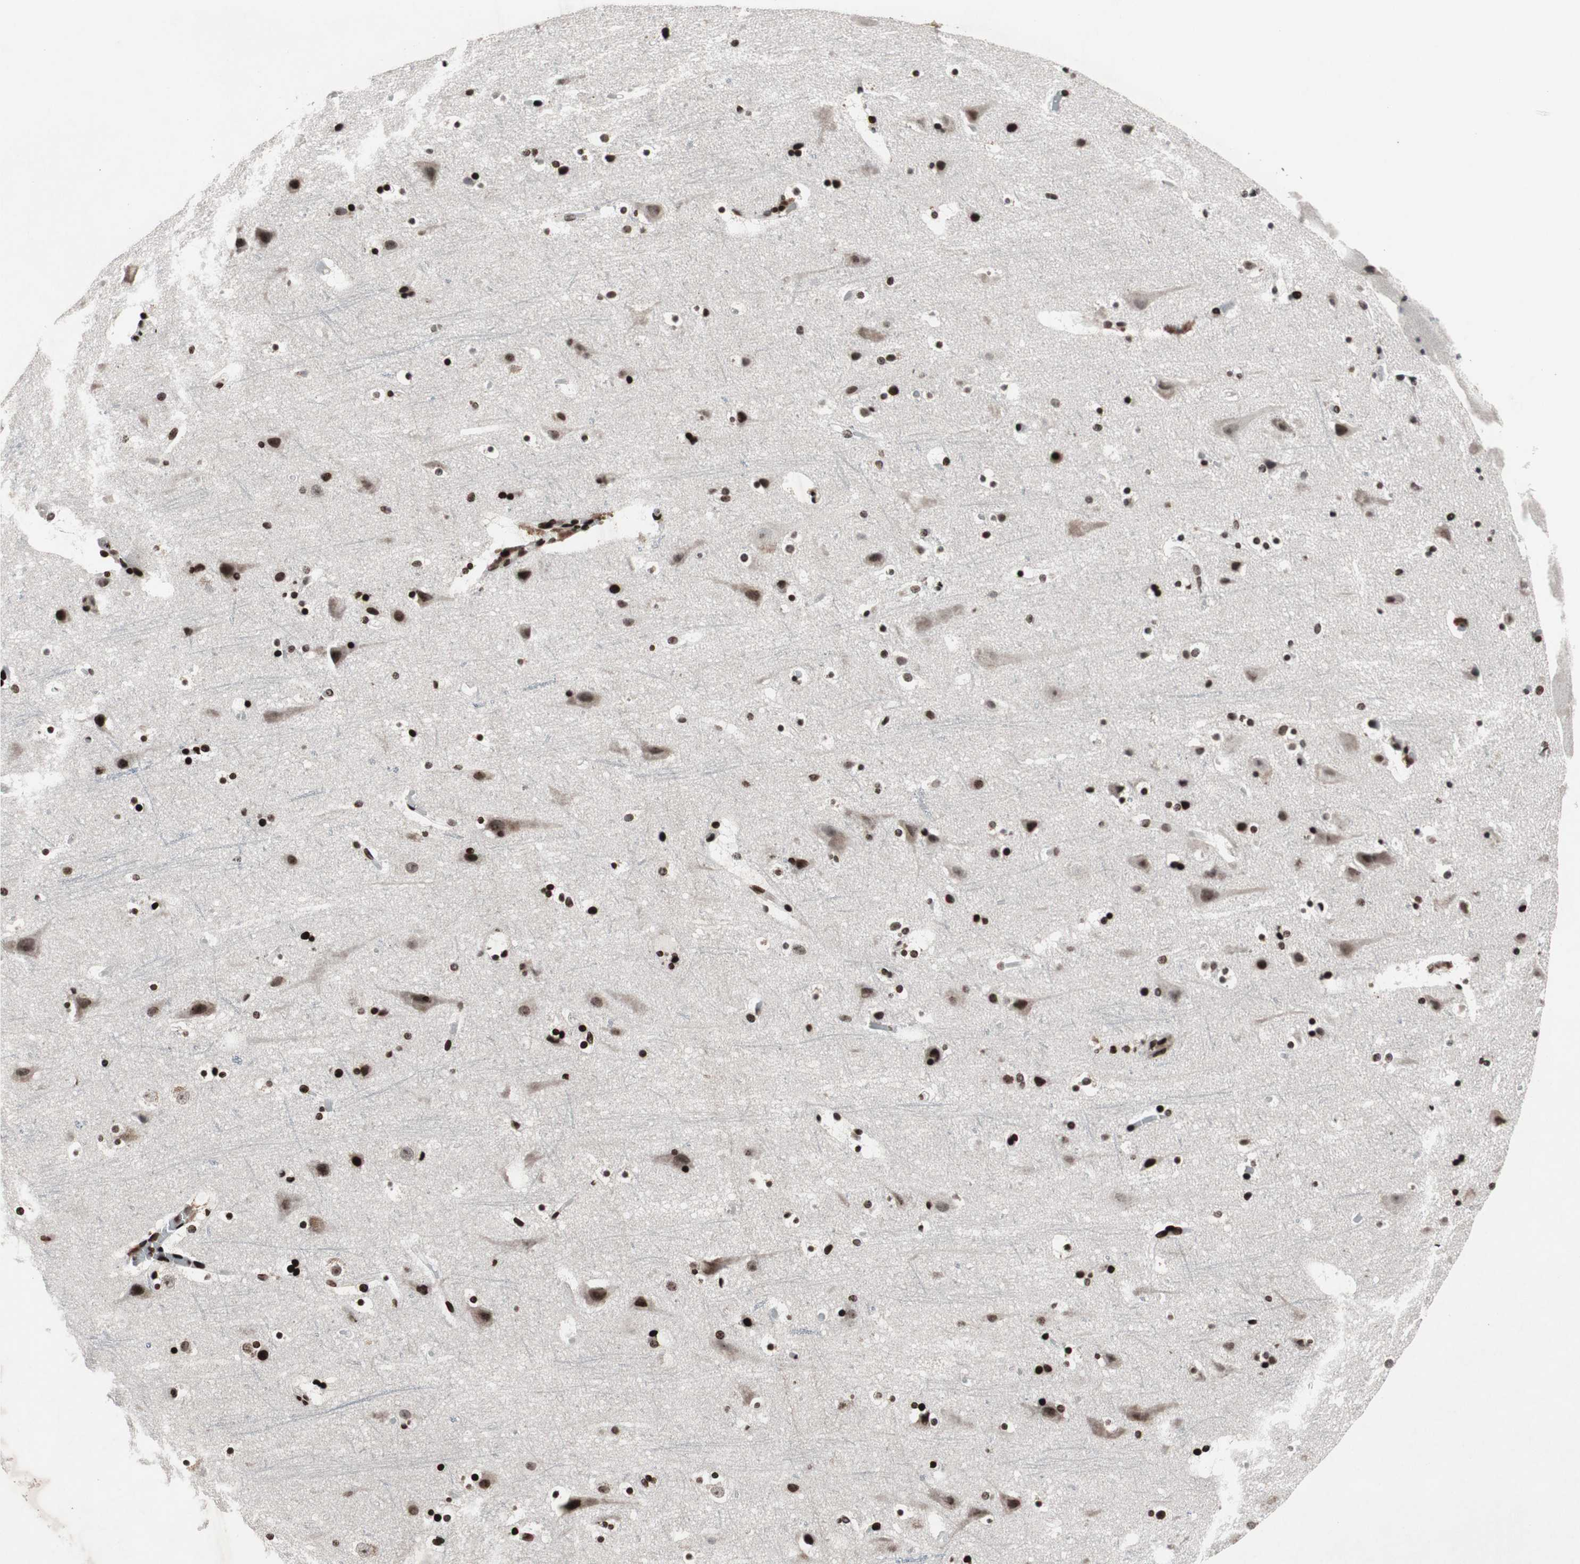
{"staining": {"intensity": "moderate", "quantity": "25%-75%", "location": "cytoplasmic/membranous"}, "tissue": "cerebral cortex", "cell_type": "Endothelial cells", "image_type": "normal", "snomed": [{"axis": "morphology", "description": "Normal tissue, NOS"}, {"axis": "topography", "description": "Cerebral cortex"}], "caption": "Unremarkable cerebral cortex exhibits moderate cytoplasmic/membranous positivity in approximately 25%-75% of endothelial cells, visualized by immunohistochemistry.", "gene": "MUTYH", "patient": {"sex": "male", "age": 45}}